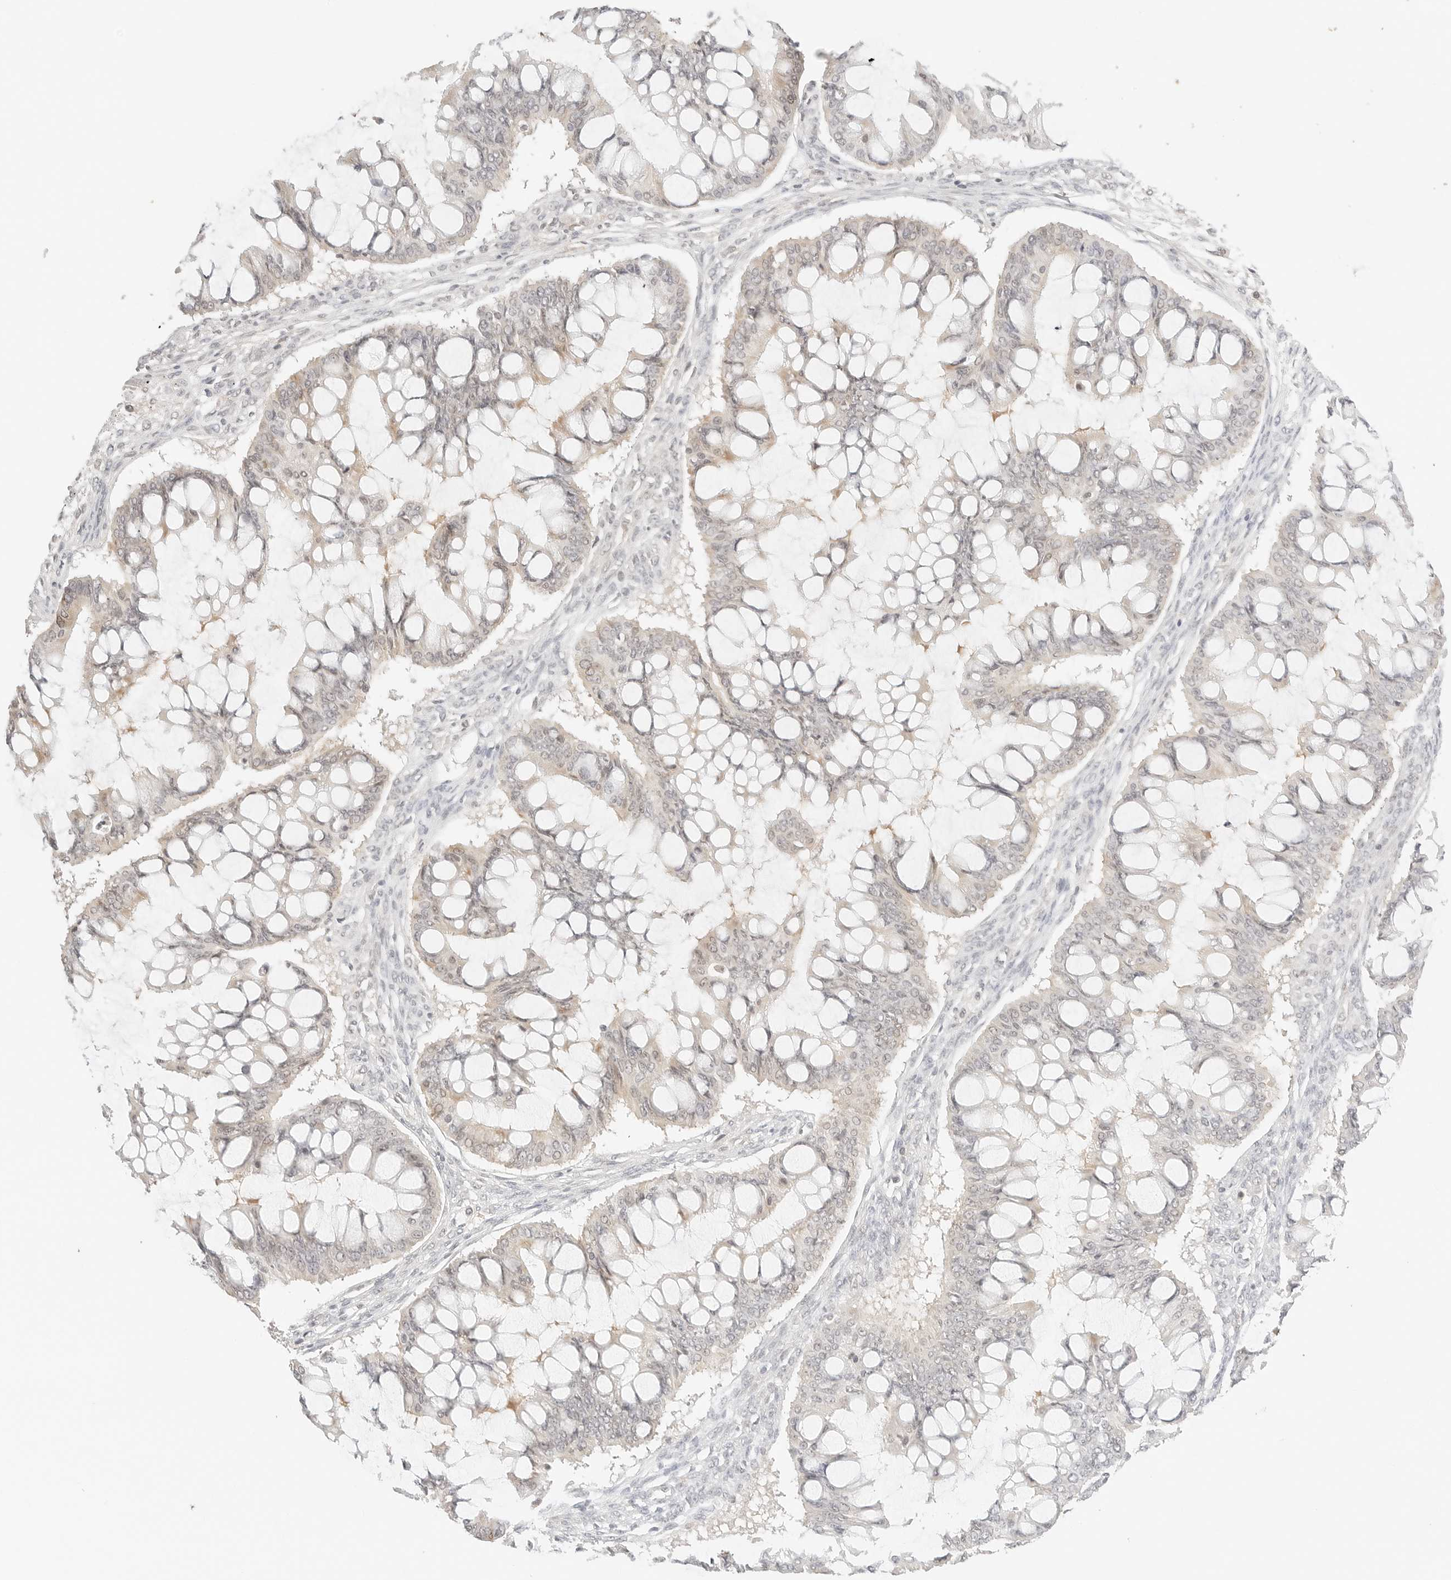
{"staining": {"intensity": "weak", "quantity": "<25%", "location": "cytoplasmic/membranous"}, "tissue": "ovarian cancer", "cell_type": "Tumor cells", "image_type": "cancer", "snomed": [{"axis": "morphology", "description": "Cystadenocarcinoma, mucinous, NOS"}, {"axis": "topography", "description": "Ovary"}], "caption": "DAB (3,3'-diaminobenzidine) immunohistochemical staining of human ovarian cancer exhibits no significant positivity in tumor cells.", "gene": "RPS6KL1", "patient": {"sex": "female", "age": 73}}